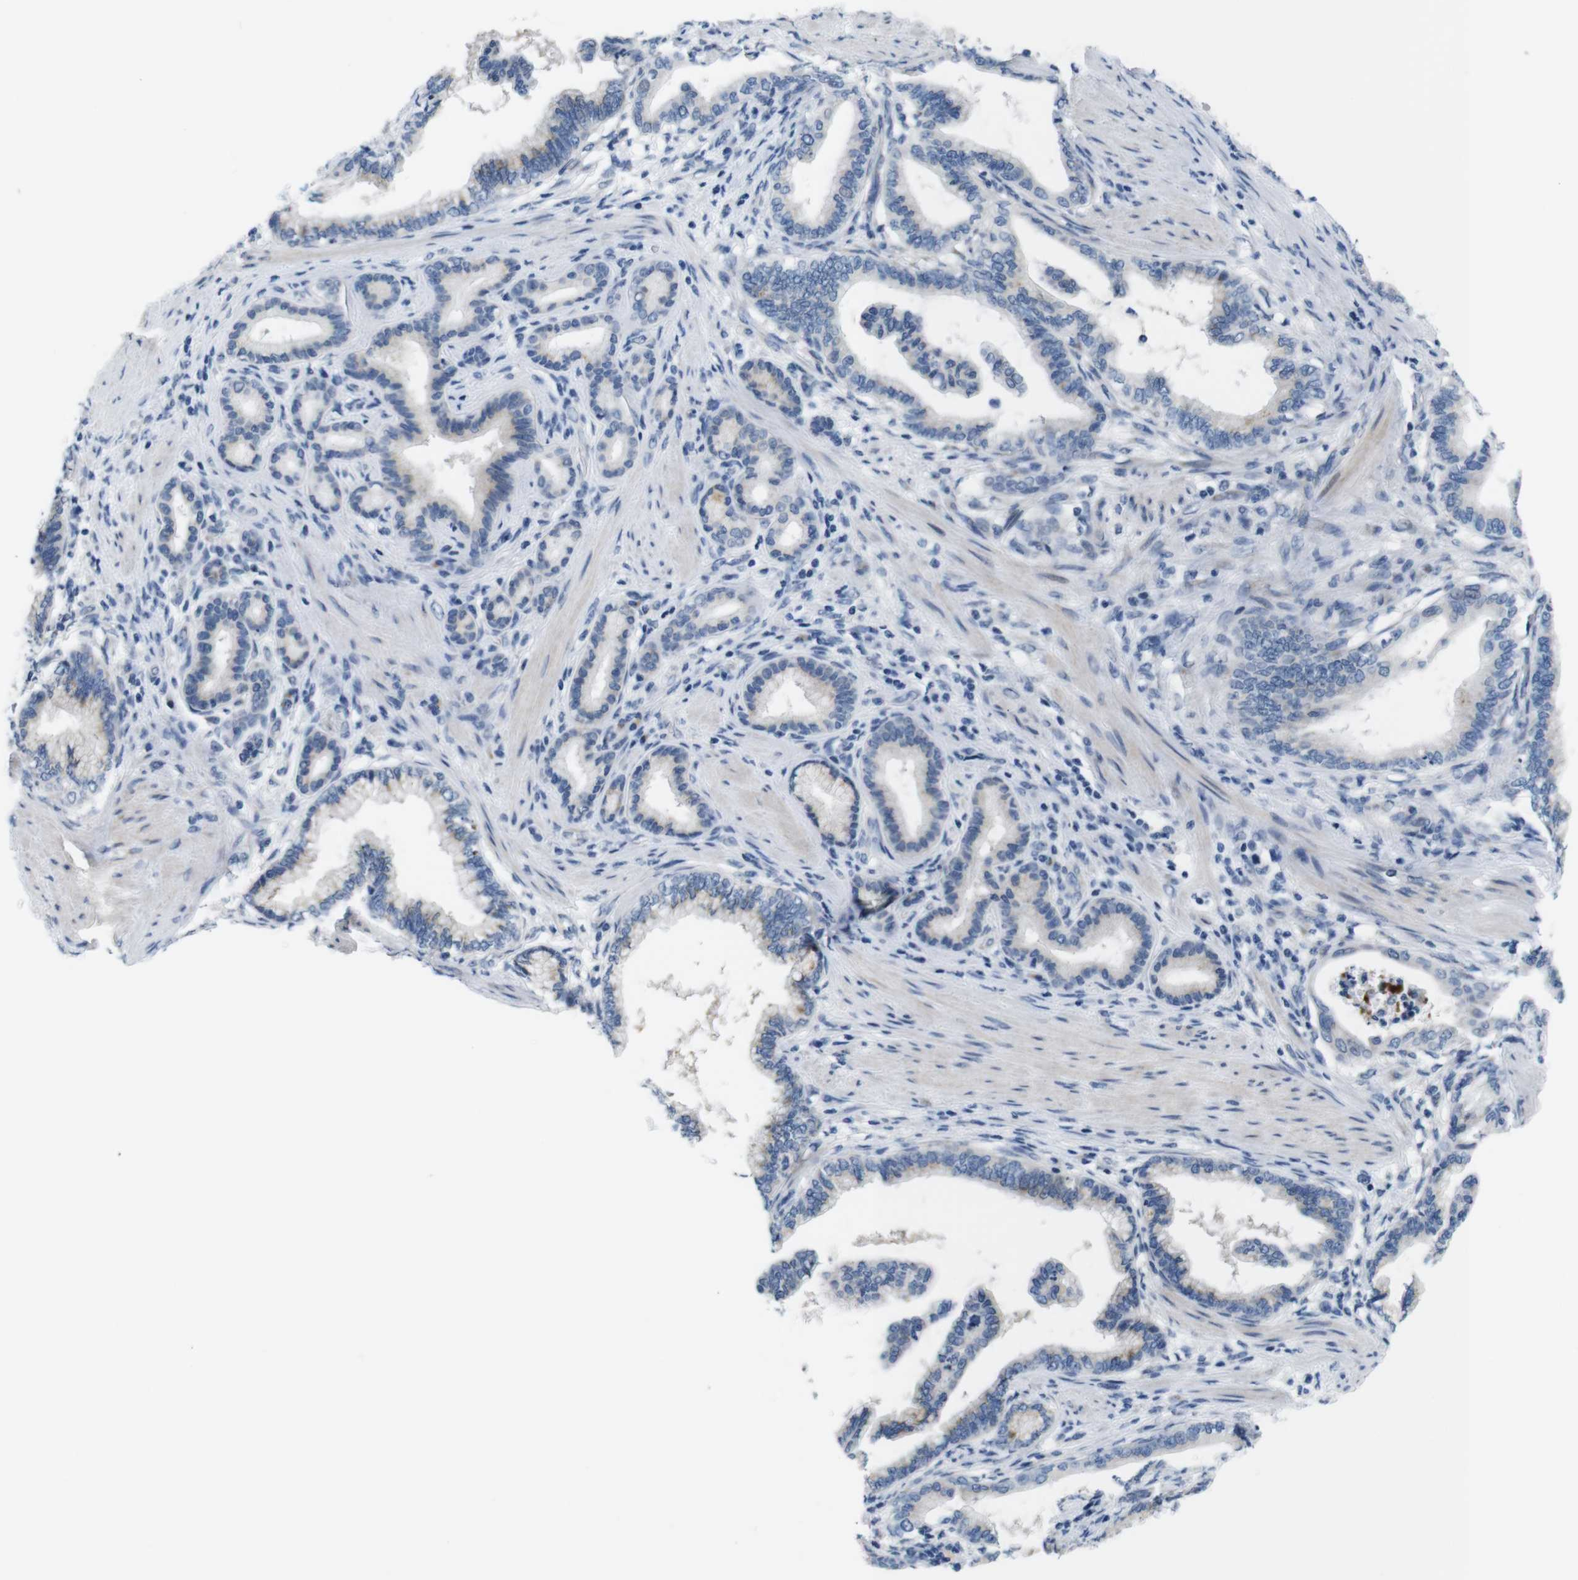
{"staining": {"intensity": "weak", "quantity": "<25%", "location": "cytoplasmic/membranous"}, "tissue": "pancreatic cancer", "cell_type": "Tumor cells", "image_type": "cancer", "snomed": [{"axis": "morphology", "description": "Adenocarcinoma, NOS"}, {"axis": "topography", "description": "Pancreas"}], "caption": "This is a image of IHC staining of pancreatic cancer (adenocarcinoma), which shows no expression in tumor cells.", "gene": "GOLGA2", "patient": {"sex": "female", "age": 64}}